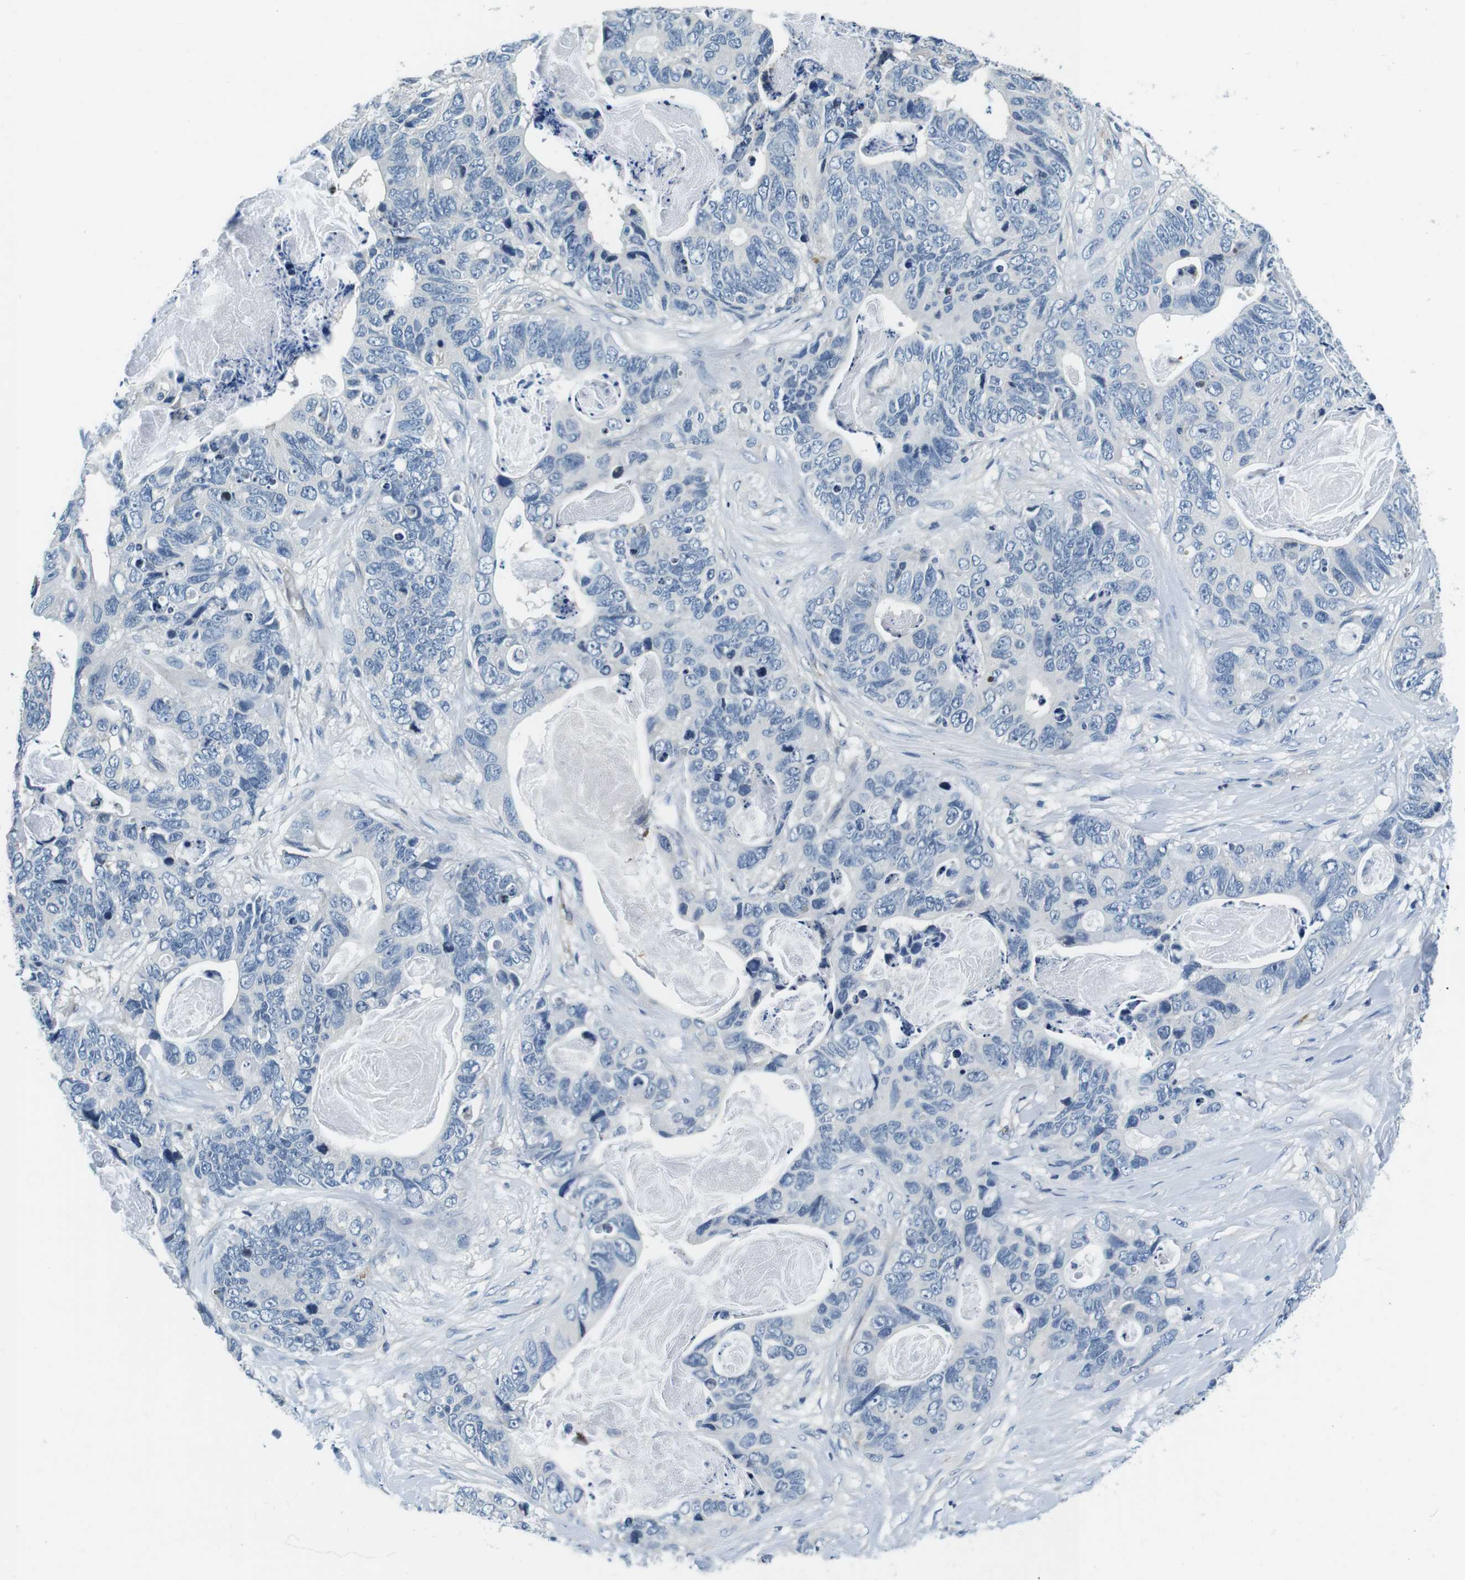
{"staining": {"intensity": "negative", "quantity": "none", "location": "none"}, "tissue": "stomach cancer", "cell_type": "Tumor cells", "image_type": "cancer", "snomed": [{"axis": "morphology", "description": "Adenocarcinoma, NOS"}, {"axis": "topography", "description": "Stomach"}], "caption": "Immunohistochemistry (IHC) image of neoplastic tissue: human stomach cancer stained with DAB (3,3'-diaminobenzidine) reveals no significant protein positivity in tumor cells.", "gene": "KCNJ5", "patient": {"sex": "female", "age": 89}}